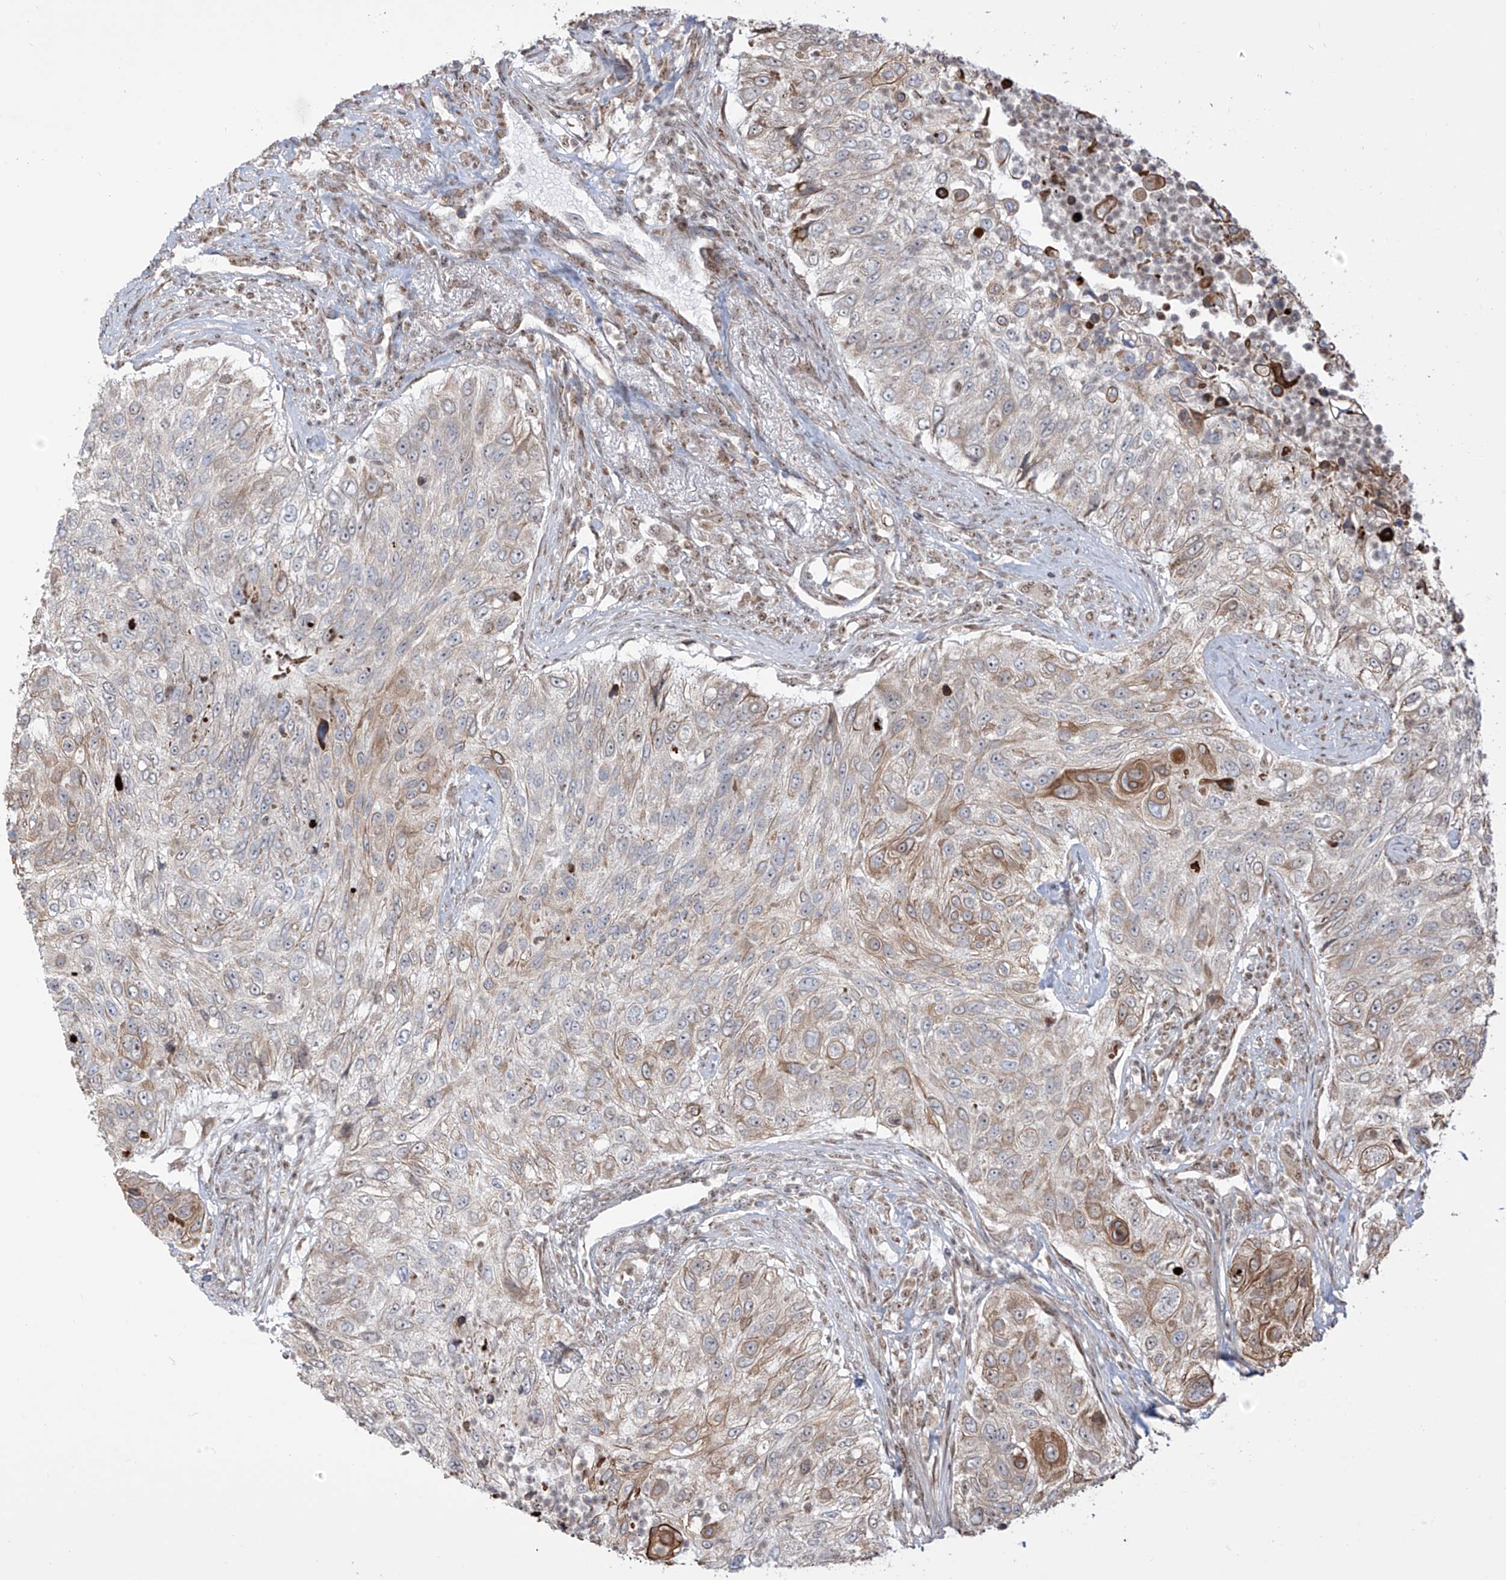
{"staining": {"intensity": "moderate", "quantity": "<25%", "location": "cytoplasmic/membranous"}, "tissue": "urothelial cancer", "cell_type": "Tumor cells", "image_type": "cancer", "snomed": [{"axis": "morphology", "description": "Urothelial carcinoma, High grade"}, {"axis": "topography", "description": "Urinary bladder"}], "caption": "DAB (3,3'-diaminobenzidine) immunohistochemical staining of urothelial carcinoma (high-grade) shows moderate cytoplasmic/membranous protein positivity in approximately <25% of tumor cells.", "gene": "ZBTB8A", "patient": {"sex": "female", "age": 60}}